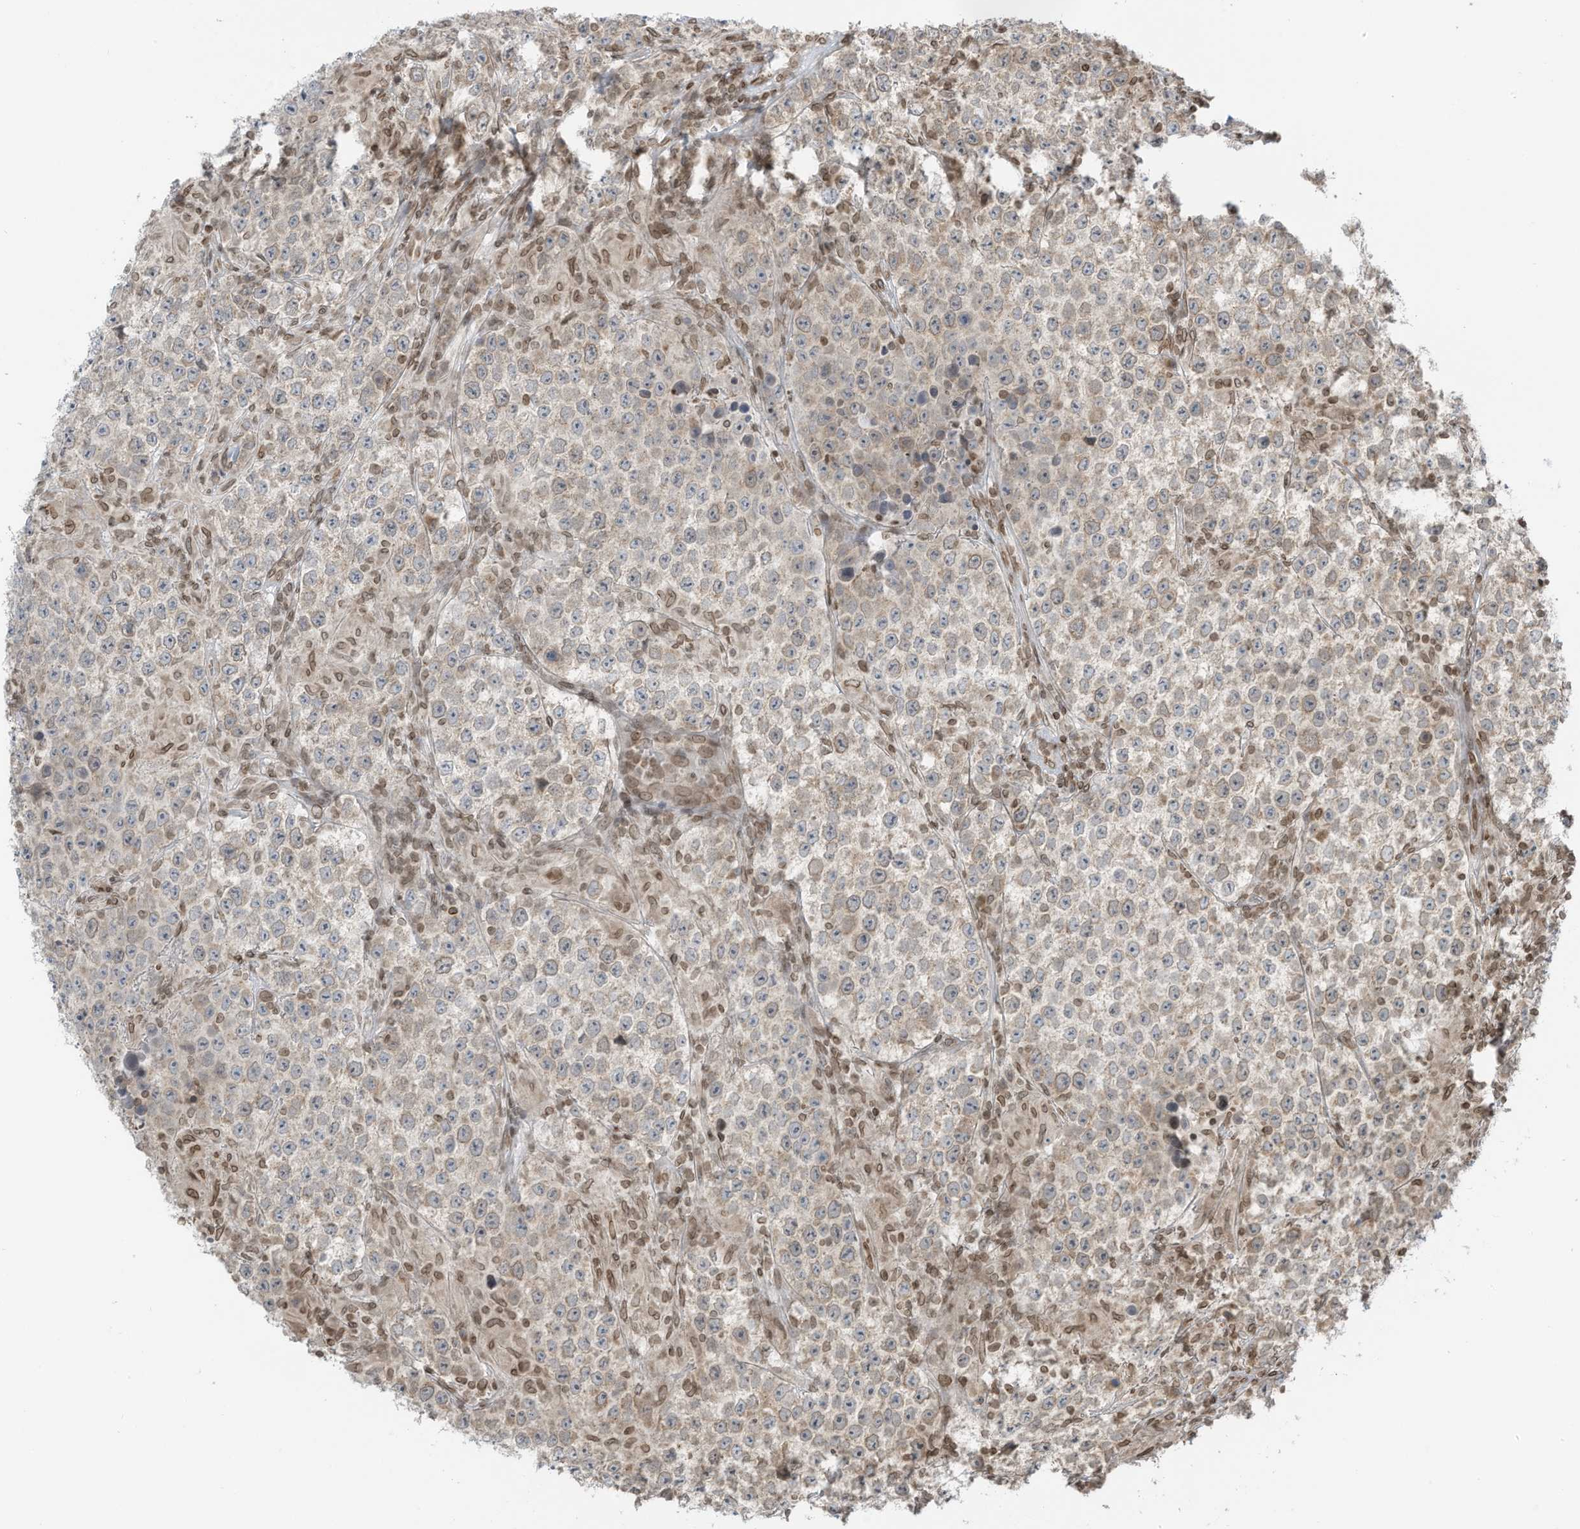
{"staining": {"intensity": "weak", "quantity": "<25%", "location": "cytoplasmic/membranous,nuclear"}, "tissue": "testis cancer", "cell_type": "Tumor cells", "image_type": "cancer", "snomed": [{"axis": "morphology", "description": "Normal tissue, NOS"}, {"axis": "morphology", "description": "Urothelial carcinoma, High grade"}, {"axis": "morphology", "description": "Seminoma, NOS"}, {"axis": "morphology", "description": "Carcinoma, Embryonal, NOS"}, {"axis": "topography", "description": "Urinary bladder"}, {"axis": "topography", "description": "Testis"}], "caption": "Immunohistochemistry (IHC) histopathology image of testis seminoma stained for a protein (brown), which exhibits no staining in tumor cells.", "gene": "RABL3", "patient": {"sex": "male", "age": 41}}